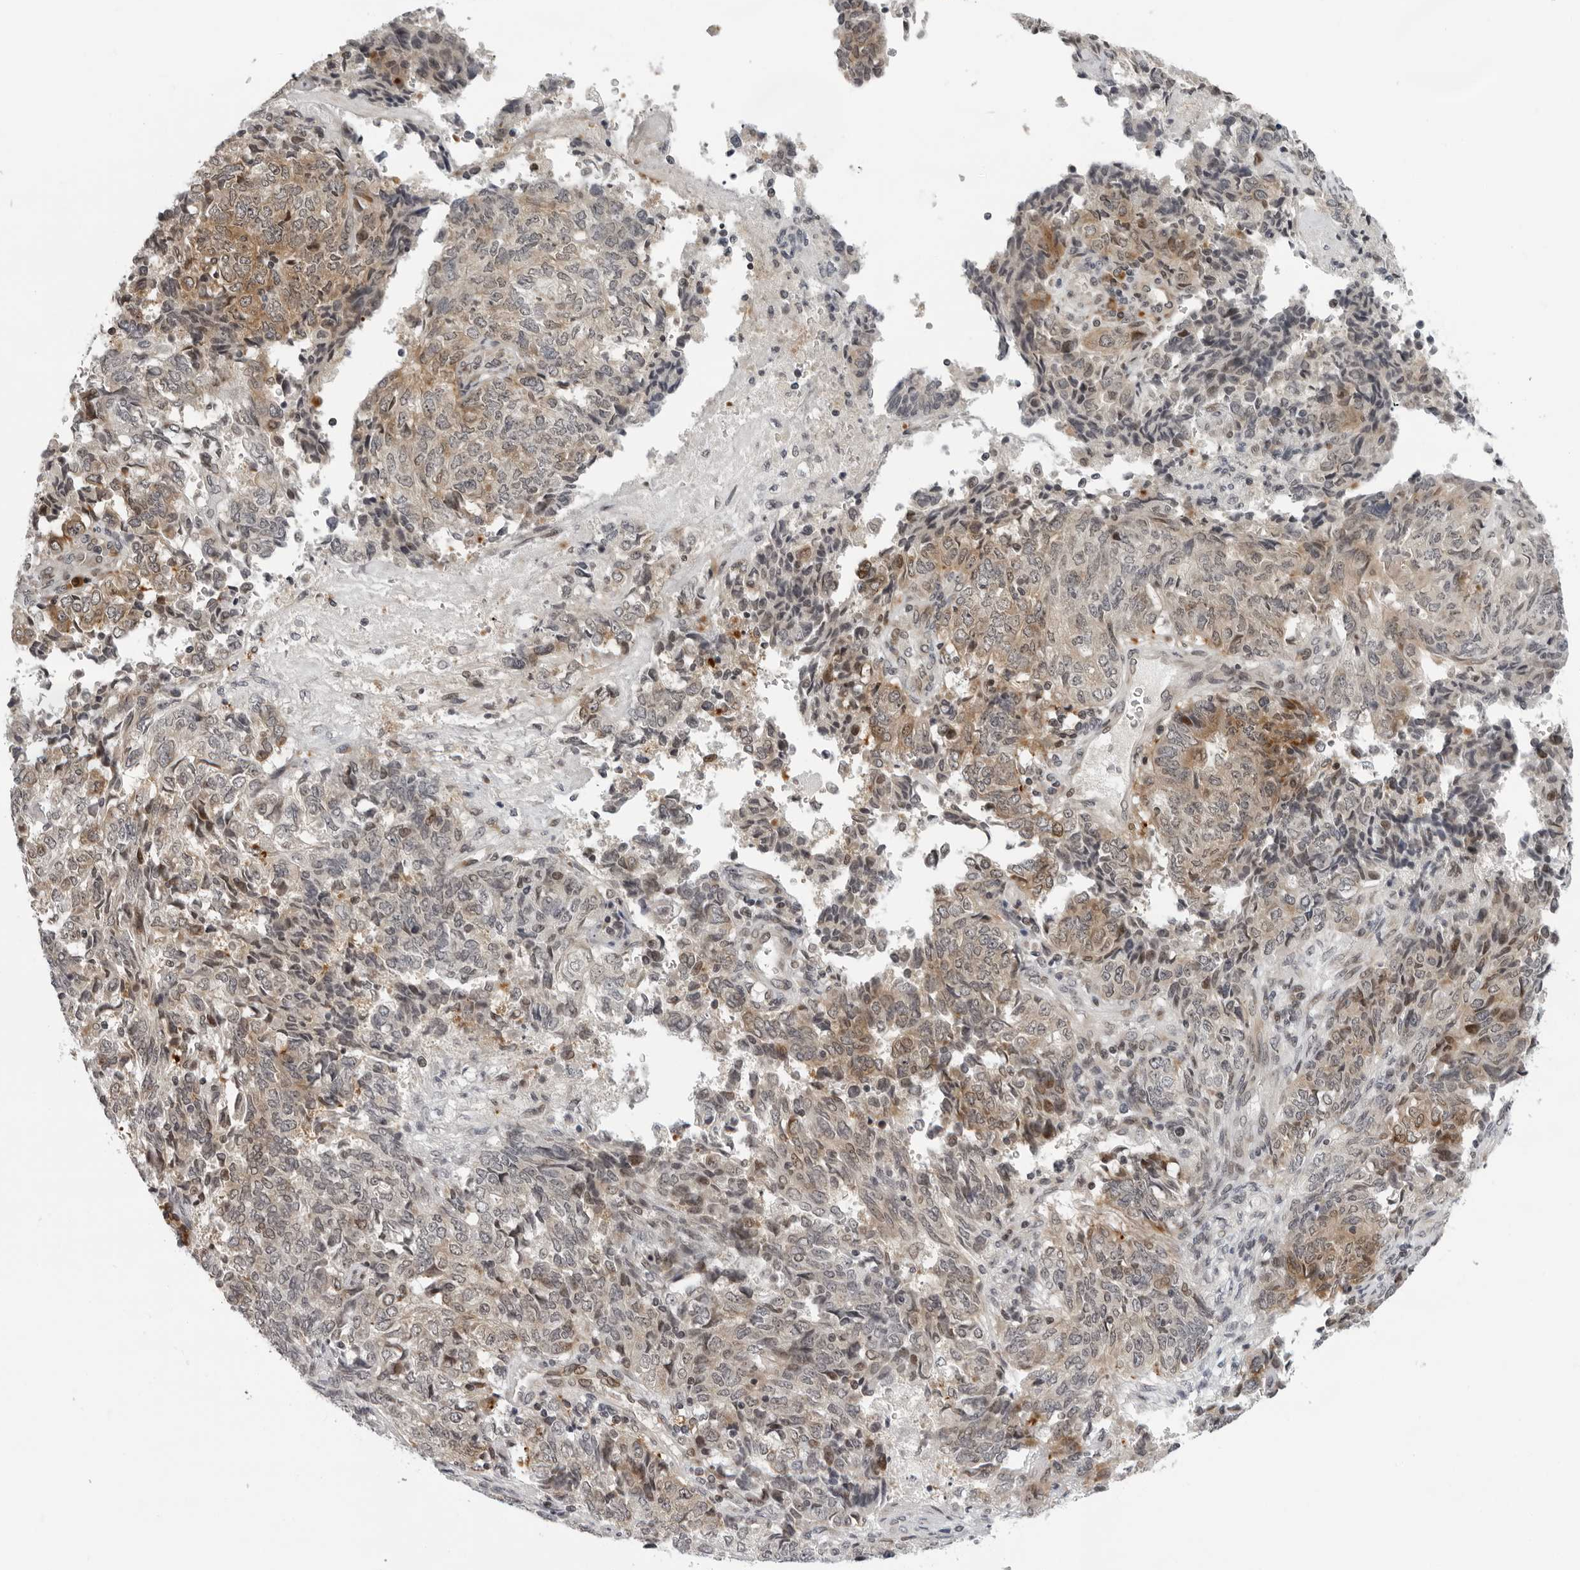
{"staining": {"intensity": "moderate", "quantity": "25%-75%", "location": "cytoplasmic/membranous"}, "tissue": "endometrial cancer", "cell_type": "Tumor cells", "image_type": "cancer", "snomed": [{"axis": "morphology", "description": "Adenocarcinoma, NOS"}, {"axis": "topography", "description": "Endometrium"}], "caption": "A high-resolution histopathology image shows IHC staining of endometrial adenocarcinoma, which displays moderate cytoplasmic/membranous positivity in about 25%-75% of tumor cells. The protein of interest is stained brown, and the nuclei are stained in blue (DAB (3,3'-diaminobenzidine) IHC with brightfield microscopy, high magnification).", "gene": "PIP4K2C", "patient": {"sex": "female", "age": 80}}